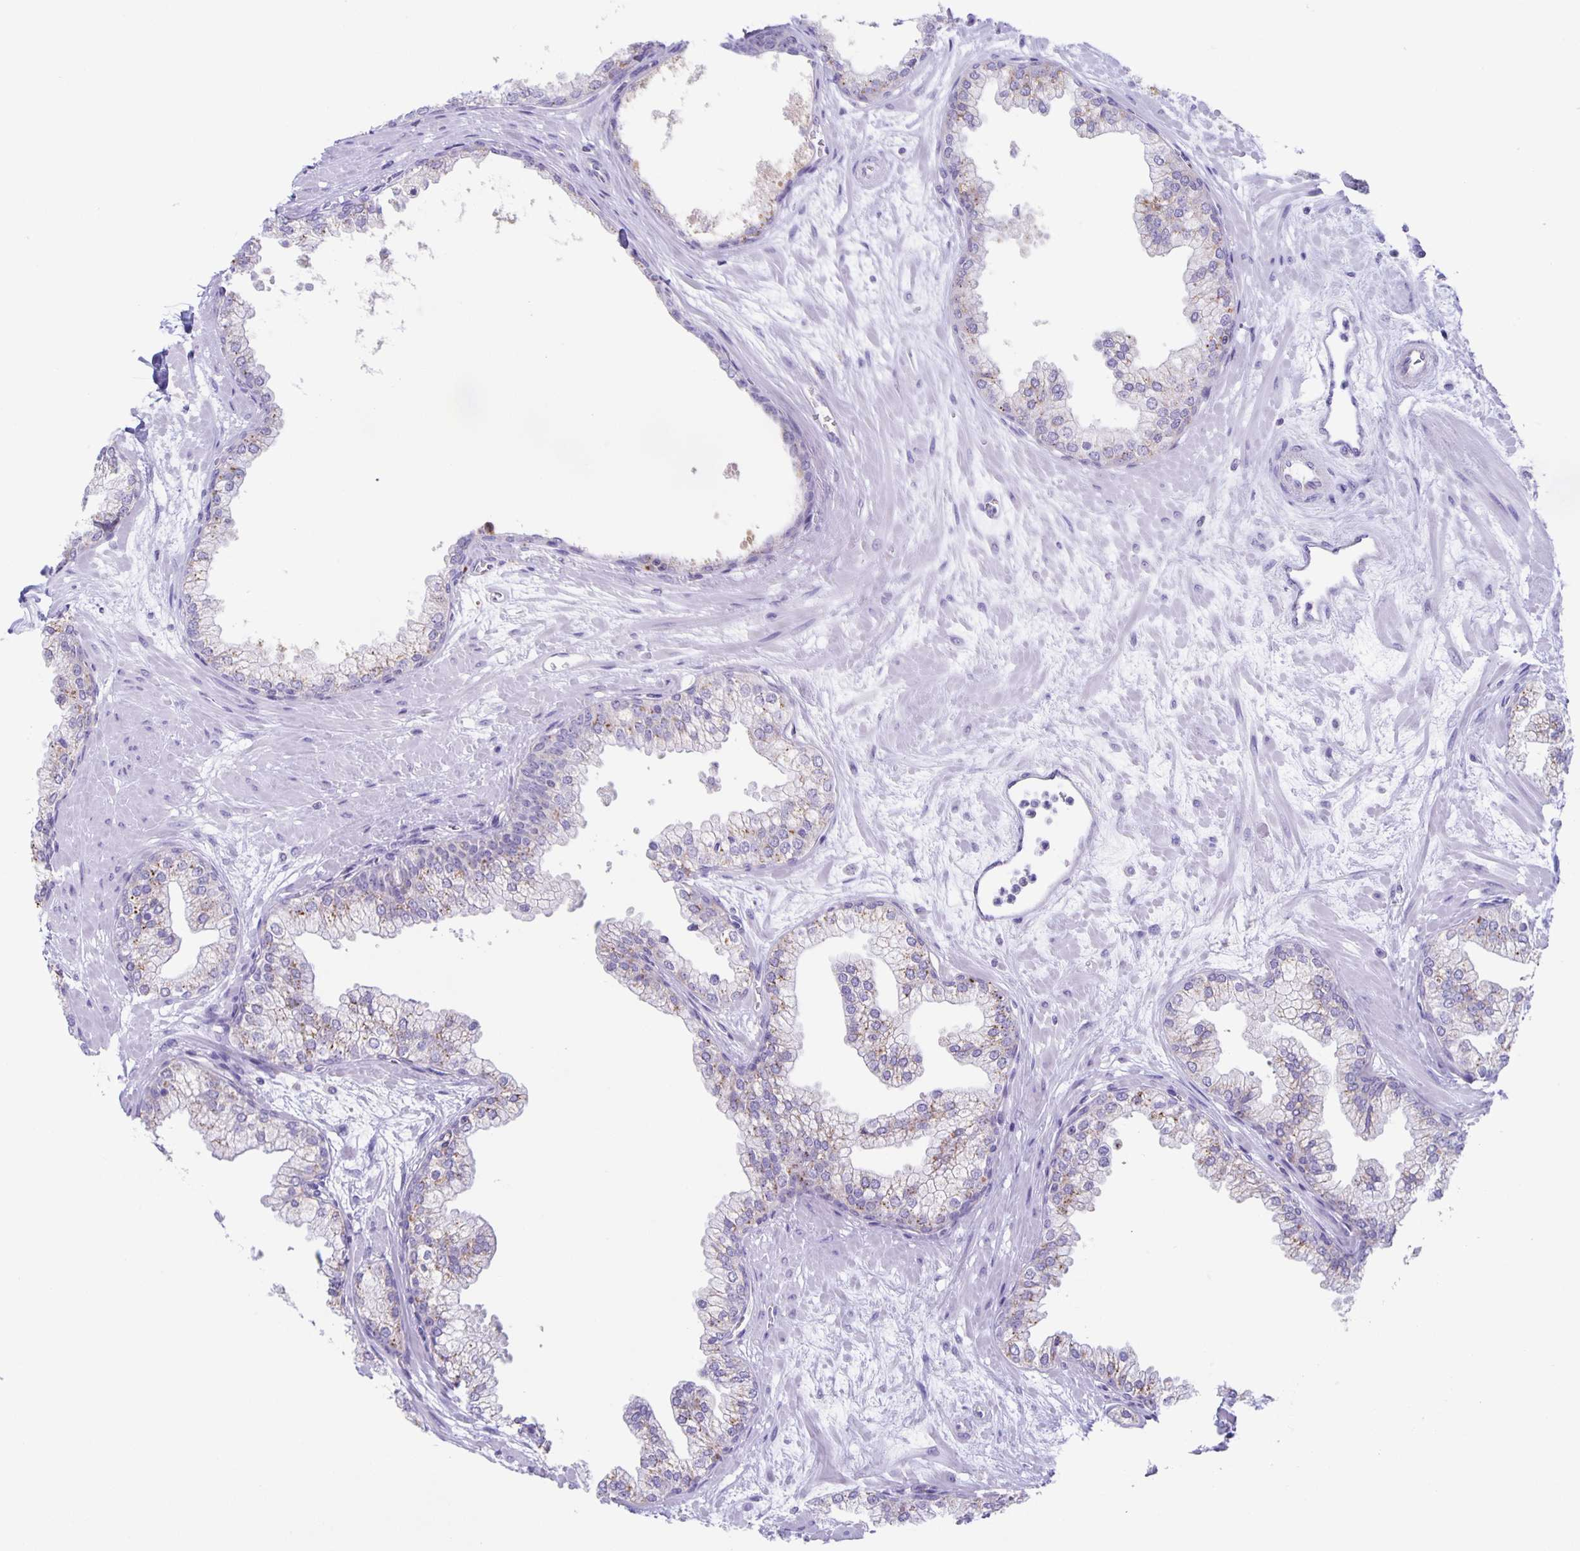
{"staining": {"intensity": "moderate", "quantity": "25%-75%", "location": "cytoplasmic/membranous"}, "tissue": "prostate", "cell_type": "Glandular cells", "image_type": "normal", "snomed": [{"axis": "morphology", "description": "Normal tissue, NOS"}, {"axis": "topography", "description": "Prostate"}, {"axis": "topography", "description": "Peripheral nerve tissue"}], "caption": "This photomicrograph demonstrates immunohistochemistry (IHC) staining of unremarkable human prostate, with medium moderate cytoplasmic/membranous expression in approximately 25%-75% of glandular cells.", "gene": "LIPA", "patient": {"sex": "male", "age": 61}}